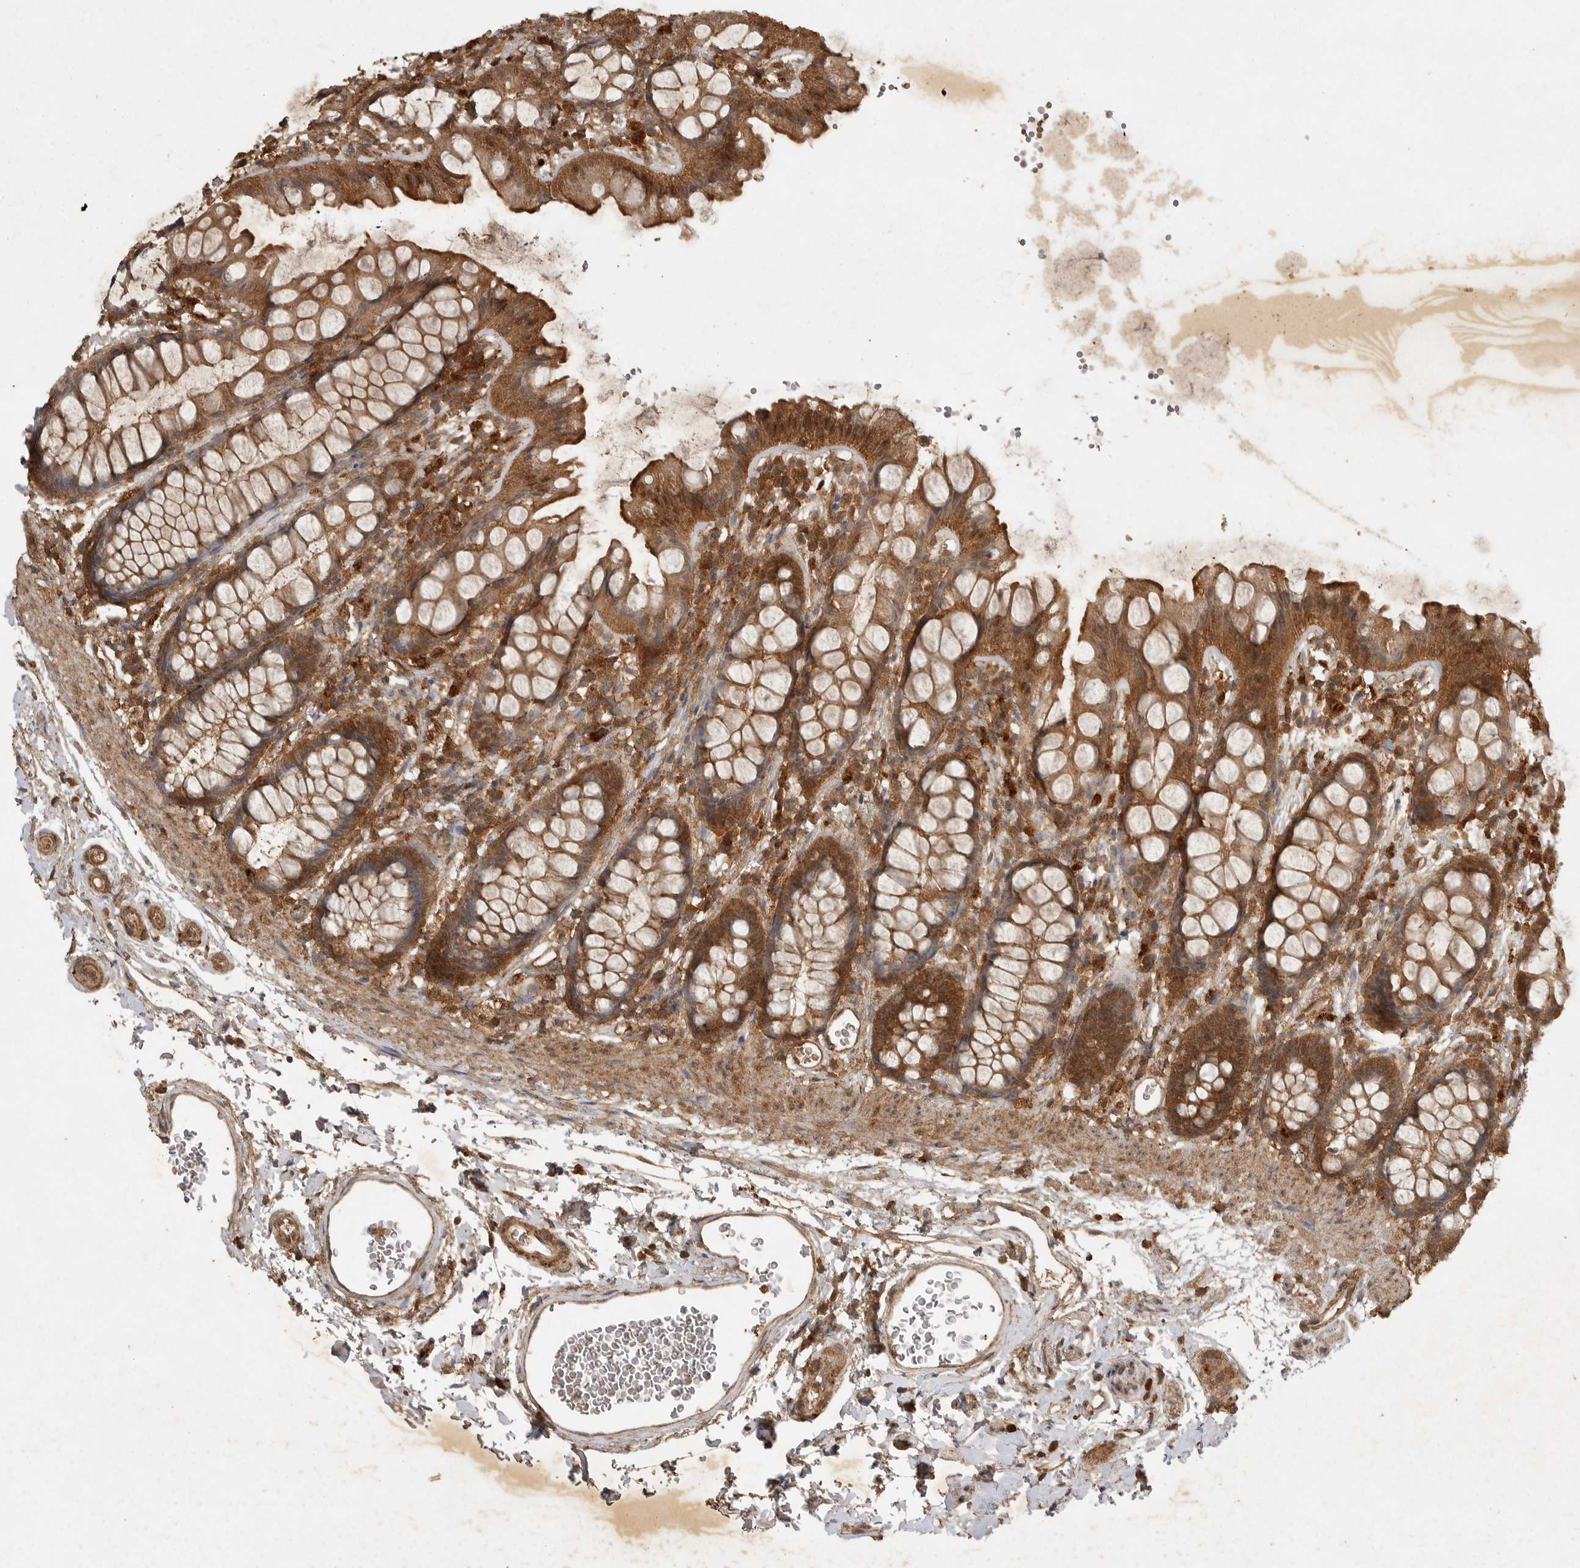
{"staining": {"intensity": "moderate", "quantity": ">75%", "location": "cytoplasmic/membranous"}, "tissue": "rectum", "cell_type": "Glandular cells", "image_type": "normal", "snomed": [{"axis": "morphology", "description": "Normal tissue, NOS"}, {"axis": "topography", "description": "Rectum"}], "caption": "Protein expression by IHC exhibits moderate cytoplasmic/membranous expression in about >75% of glandular cells in normal rectum.", "gene": "ICOSLG", "patient": {"sex": "female", "age": 65}}